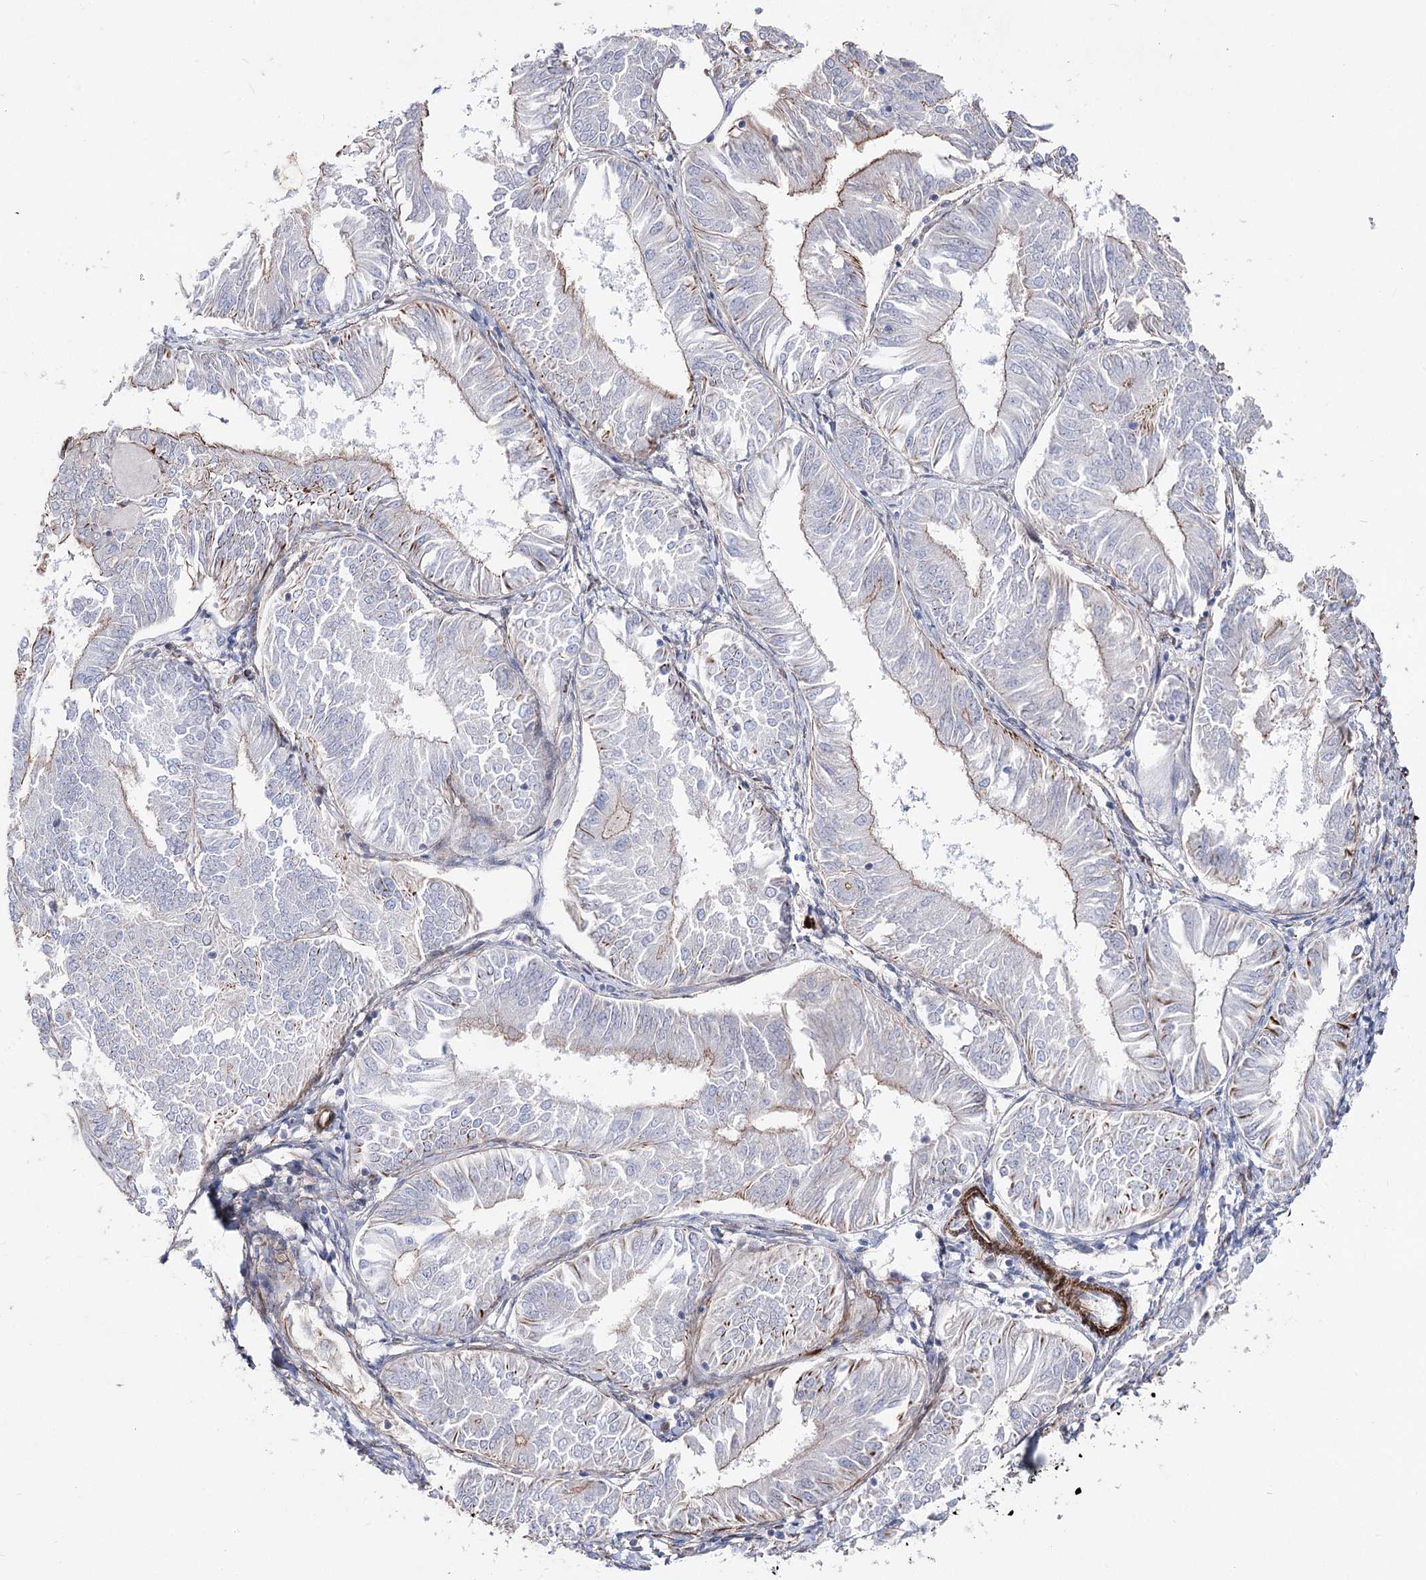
{"staining": {"intensity": "moderate", "quantity": "<25%", "location": "cytoplasmic/membranous"}, "tissue": "endometrial cancer", "cell_type": "Tumor cells", "image_type": "cancer", "snomed": [{"axis": "morphology", "description": "Adenocarcinoma, NOS"}, {"axis": "topography", "description": "Endometrium"}], "caption": "Endometrial cancer (adenocarcinoma) stained for a protein (brown) exhibits moderate cytoplasmic/membranous positive positivity in about <25% of tumor cells.", "gene": "ARHGAP20", "patient": {"sex": "female", "age": 58}}